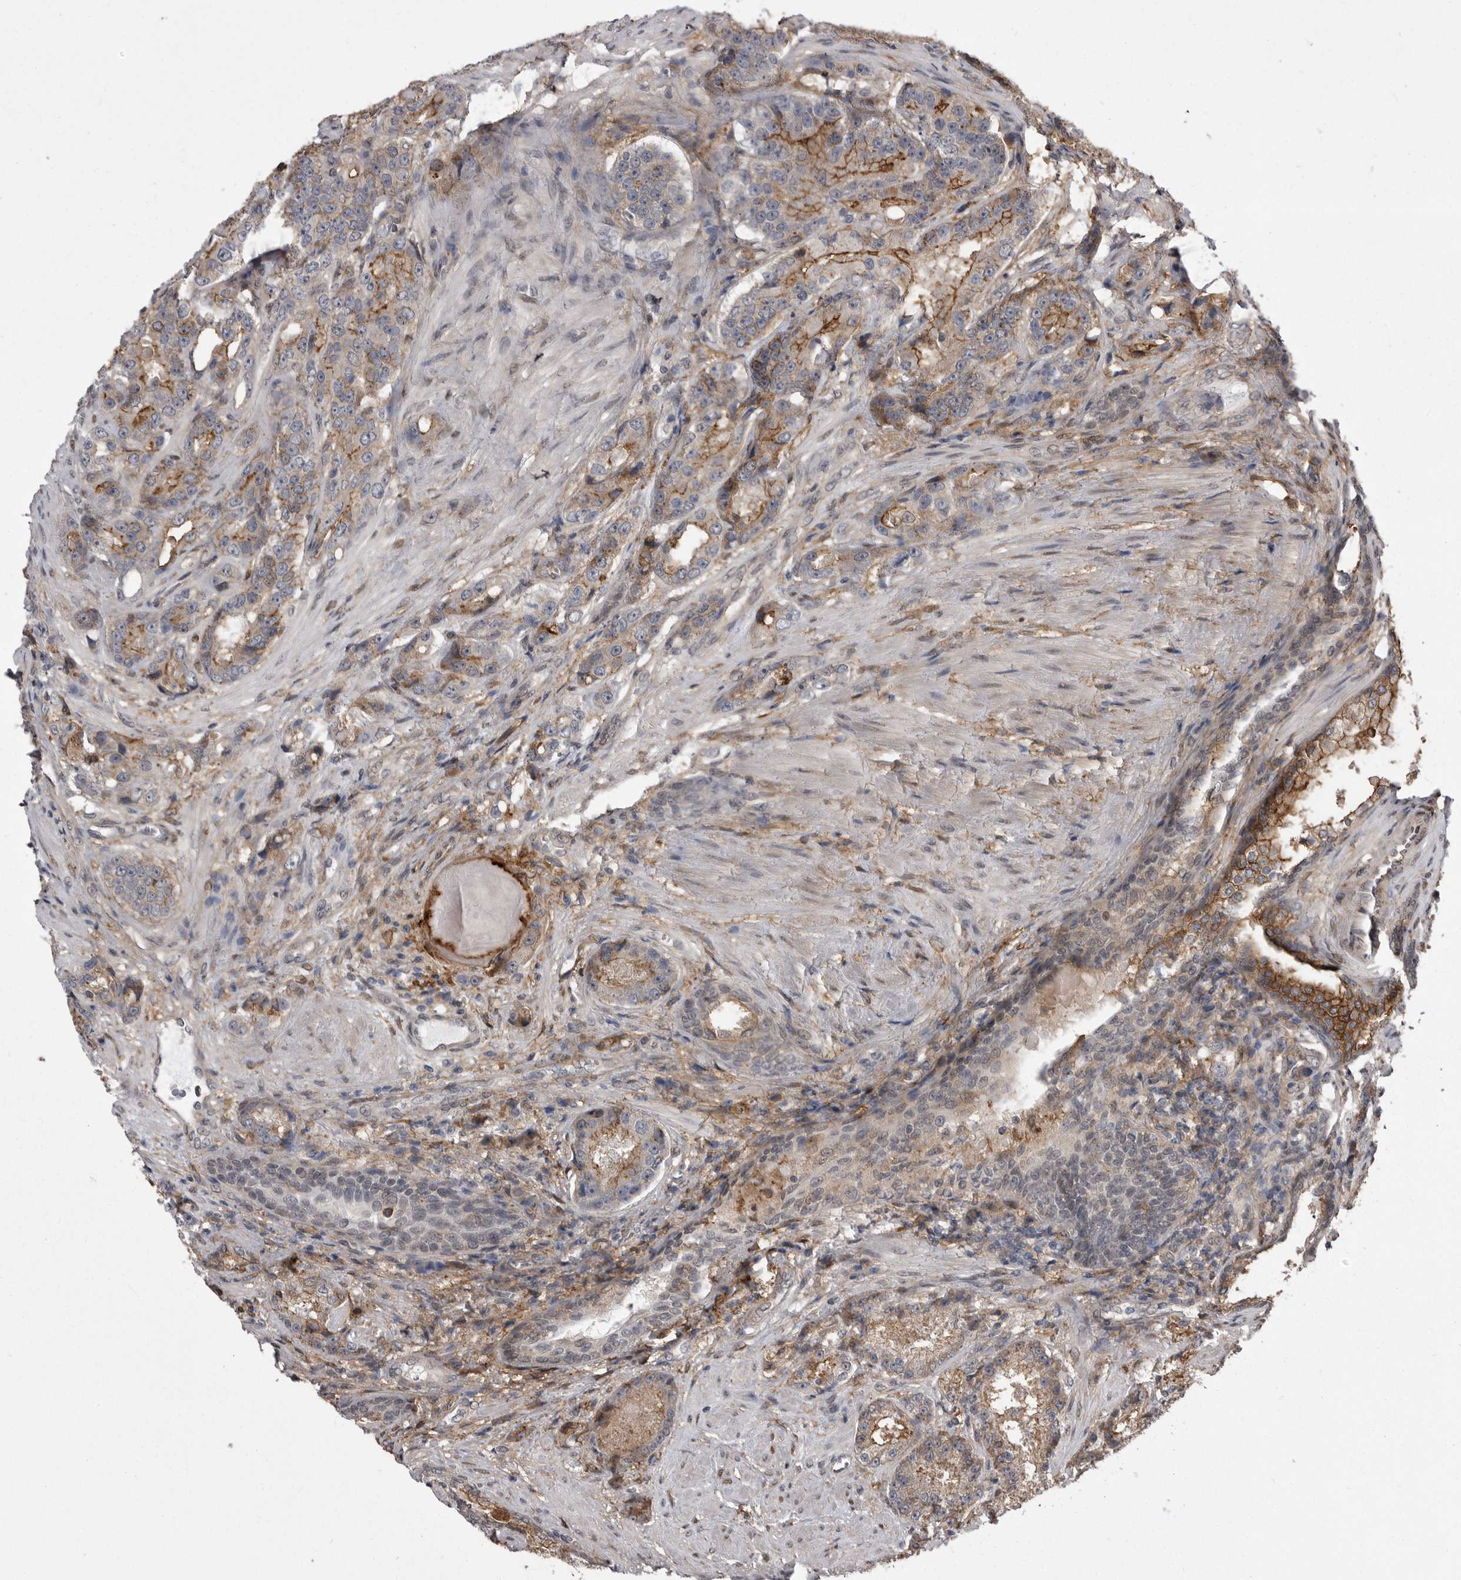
{"staining": {"intensity": "moderate", "quantity": "25%-75%", "location": "cytoplasmic/membranous"}, "tissue": "prostate cancer", "cell_type": "Tumor cells", "image_type": "cancer", "snomed": [{"axis": "morphology", "description": "Adenocarcinoma, High grade"}, {"axis": "topography", "description": "Prostate"}], "caption": "A photomicrograph showing moderate cytoplasmic/membranous staining in about 25%-75% of tumor cells in prostate adenocarcinoma (high-grade), as visualized by brown immunohistochemical staining.", "gene": "ABL1", "patient": {"sex": "male", "age": 60}}